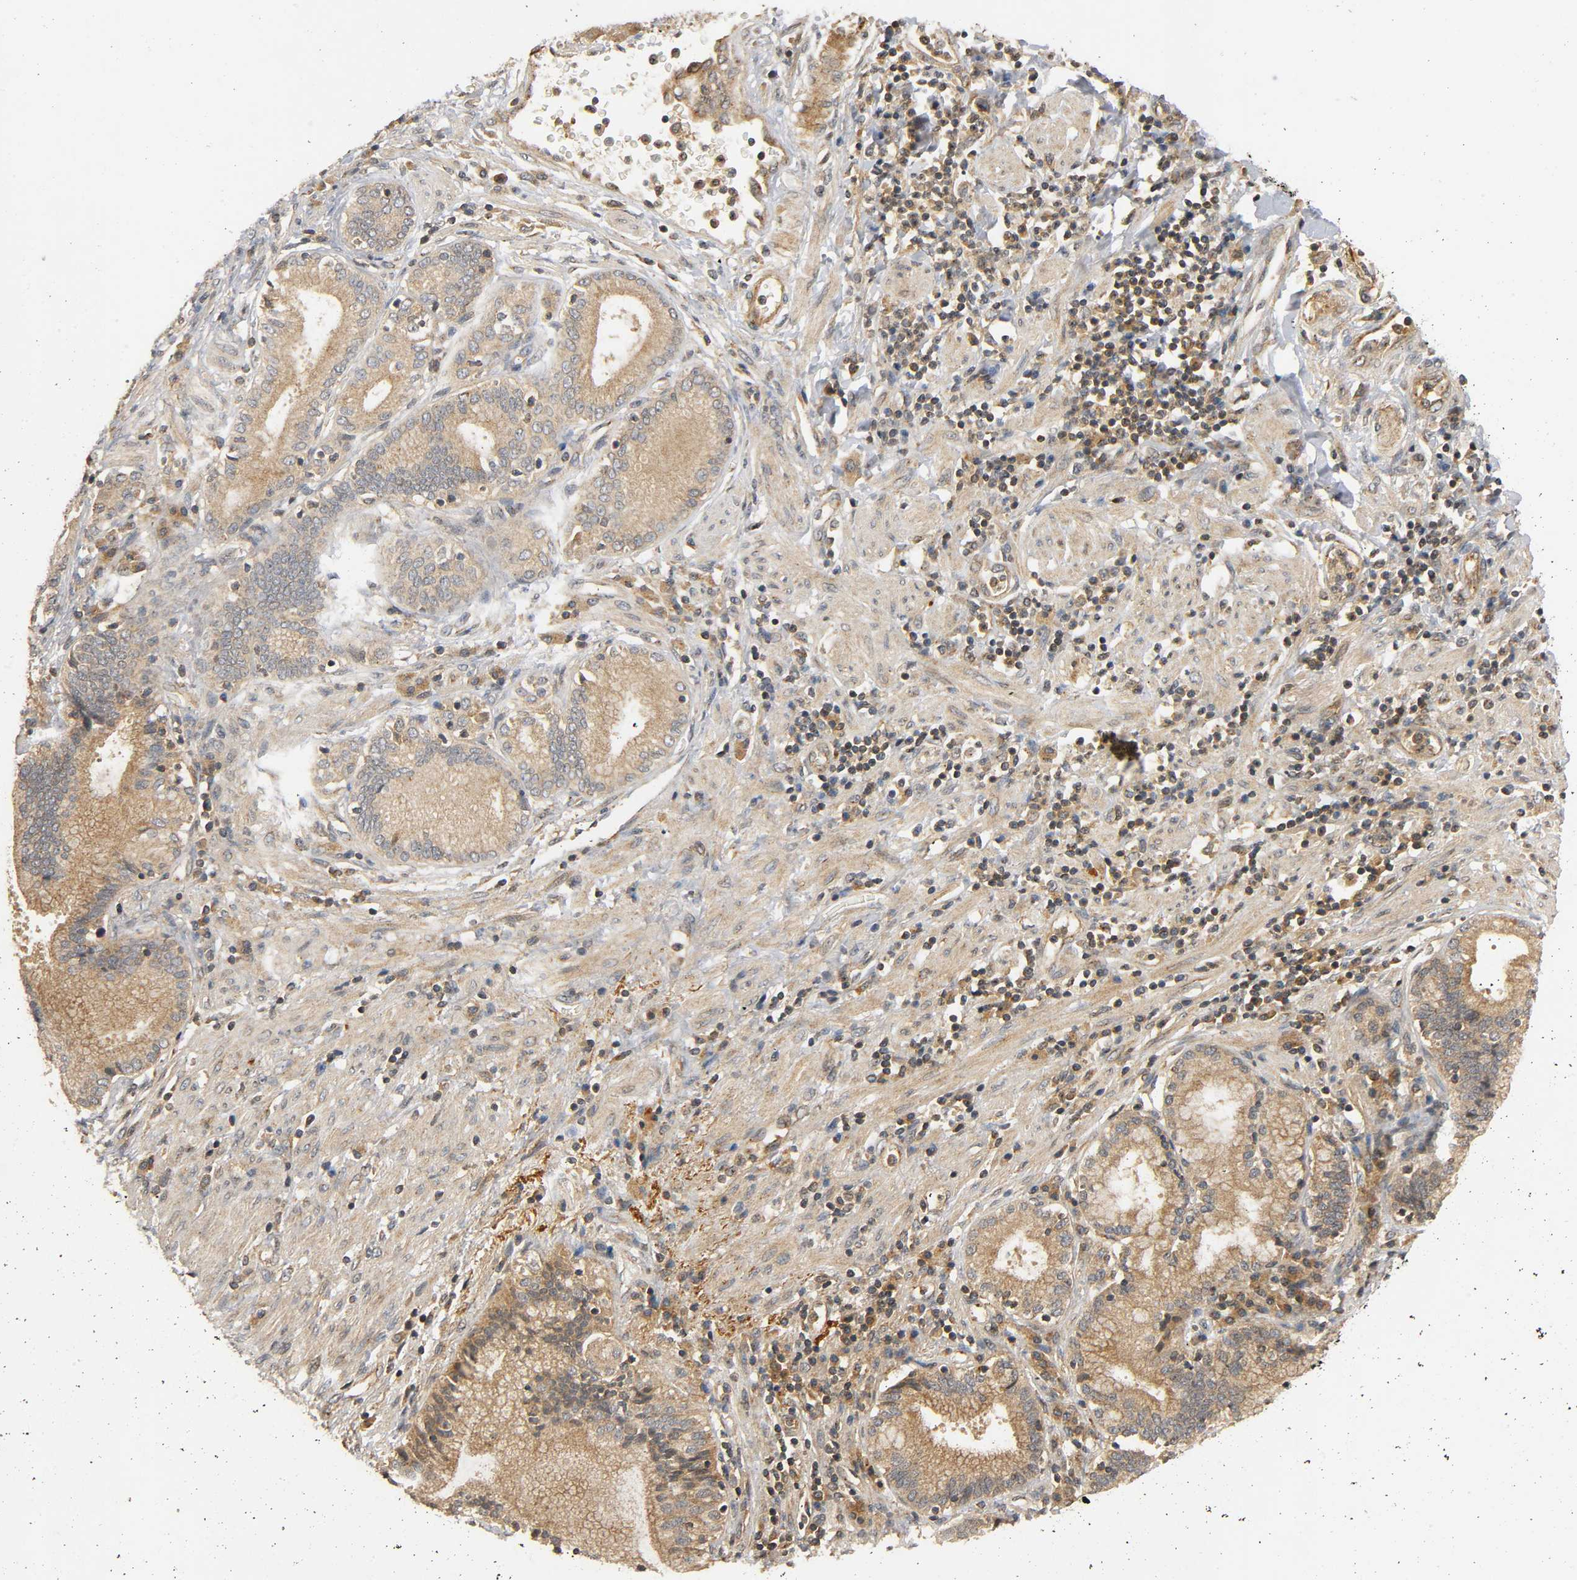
{"staining": {"intensity": "moderate", "quantity": ">75%", "location": "cytoplasmic/membranous"}, "tissue": "pancreatic cancer", "cell_type": "Tumor cells", "image_type": "cancer", "snomed": [{"axis": "morphology", "description": "Adenocarcinoma, NOS"}, {"axis": "topography", "description": "Pancreas"}], "caption": "The histopathology image exhibits a brown stain indicating the presence of a protein in the cytoplasmic/membranous of tumor cells in adenocarcinoma (pancreatic).", "gene": "IKBKB", "patient": {"sex": "female", "age": 48}}